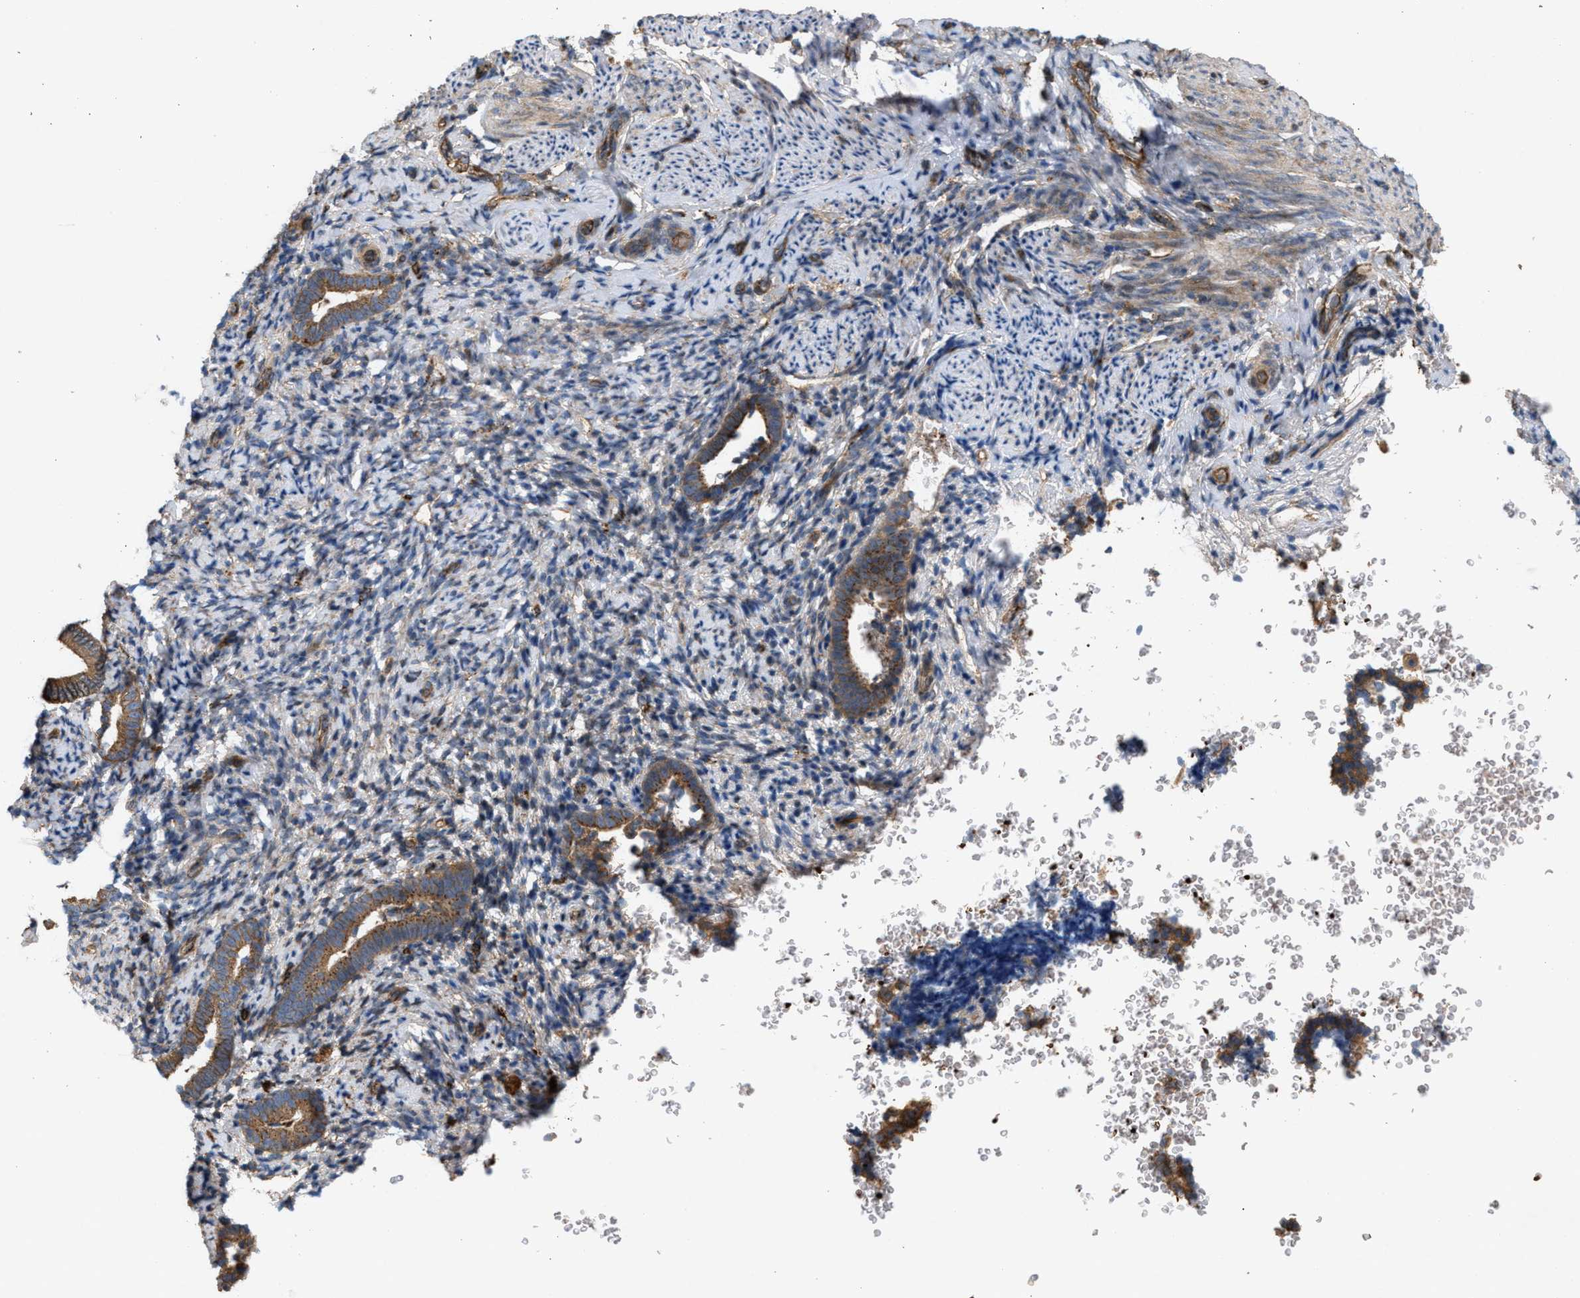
{"staining": {"intensity": "moderate", "quantity": "<25%", "location": "cytoplasmic/membranous"}, "tissue": "endometrium", "cell_type": "Cells in endometrial stroma", "image_type": "normal", "snomed": [{"axis": "morphology", "description": "Normal tissue, NOS"}, {"axis": "topography", "description": "Endometrium"}], "caption": "IHC micrograph of benign endometrium: endometrium stained using immunohistochemistry (IHC) reveals low levels of moderate protein expression localized specifically in the cytoplasmic/membranous of cells in endometrial stroma, appearing as a cytoplasmic/membranous brown color.", "gene": "GCC1", "patient": {"sex": "female", "age": 51}}